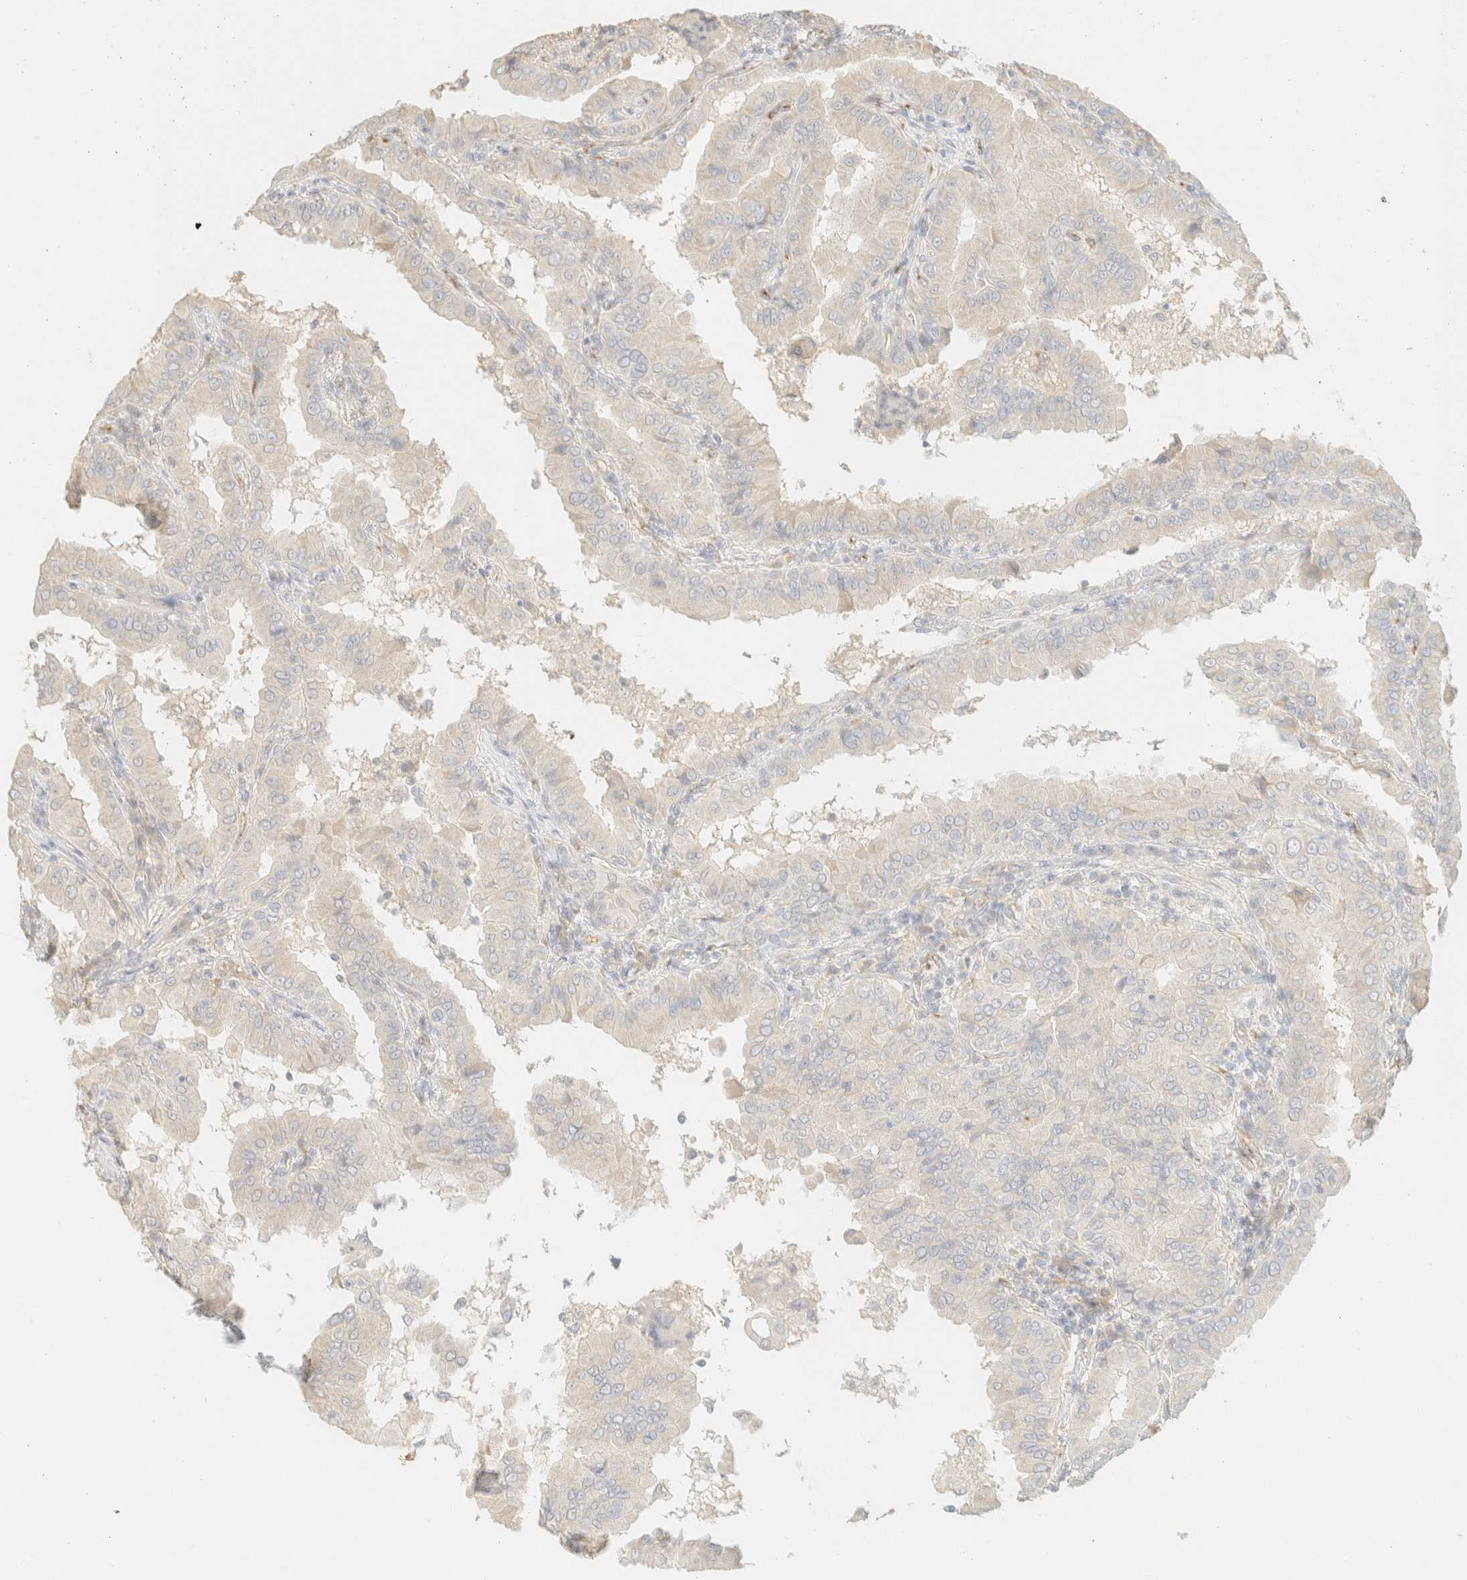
{"staining": {"intensity": "negative", "quantity": "none", "location": "none"}, "tissue": "thyroid cancer", "cell_type": "Tumor cells", "image_type": "cancer", "snomed": [{"axis": "morphology", "description": "Papillary adenocarcinoma, NOS"}, {"axis": "topography", "description": "Thyroid gland"}], "caption": "Immunohistochemistry (IHC) image of neoplastic tissue: human thyroid cancer stained with DAB shows no significant protein expression in tumor cells. (DAB (3,3'-diaminobenzidine) immunohistochemistry visualized using brightfield microscopy, high magnification).", "gene": "SPARCL1", "patient": {"sex": "male", "age": 33}}